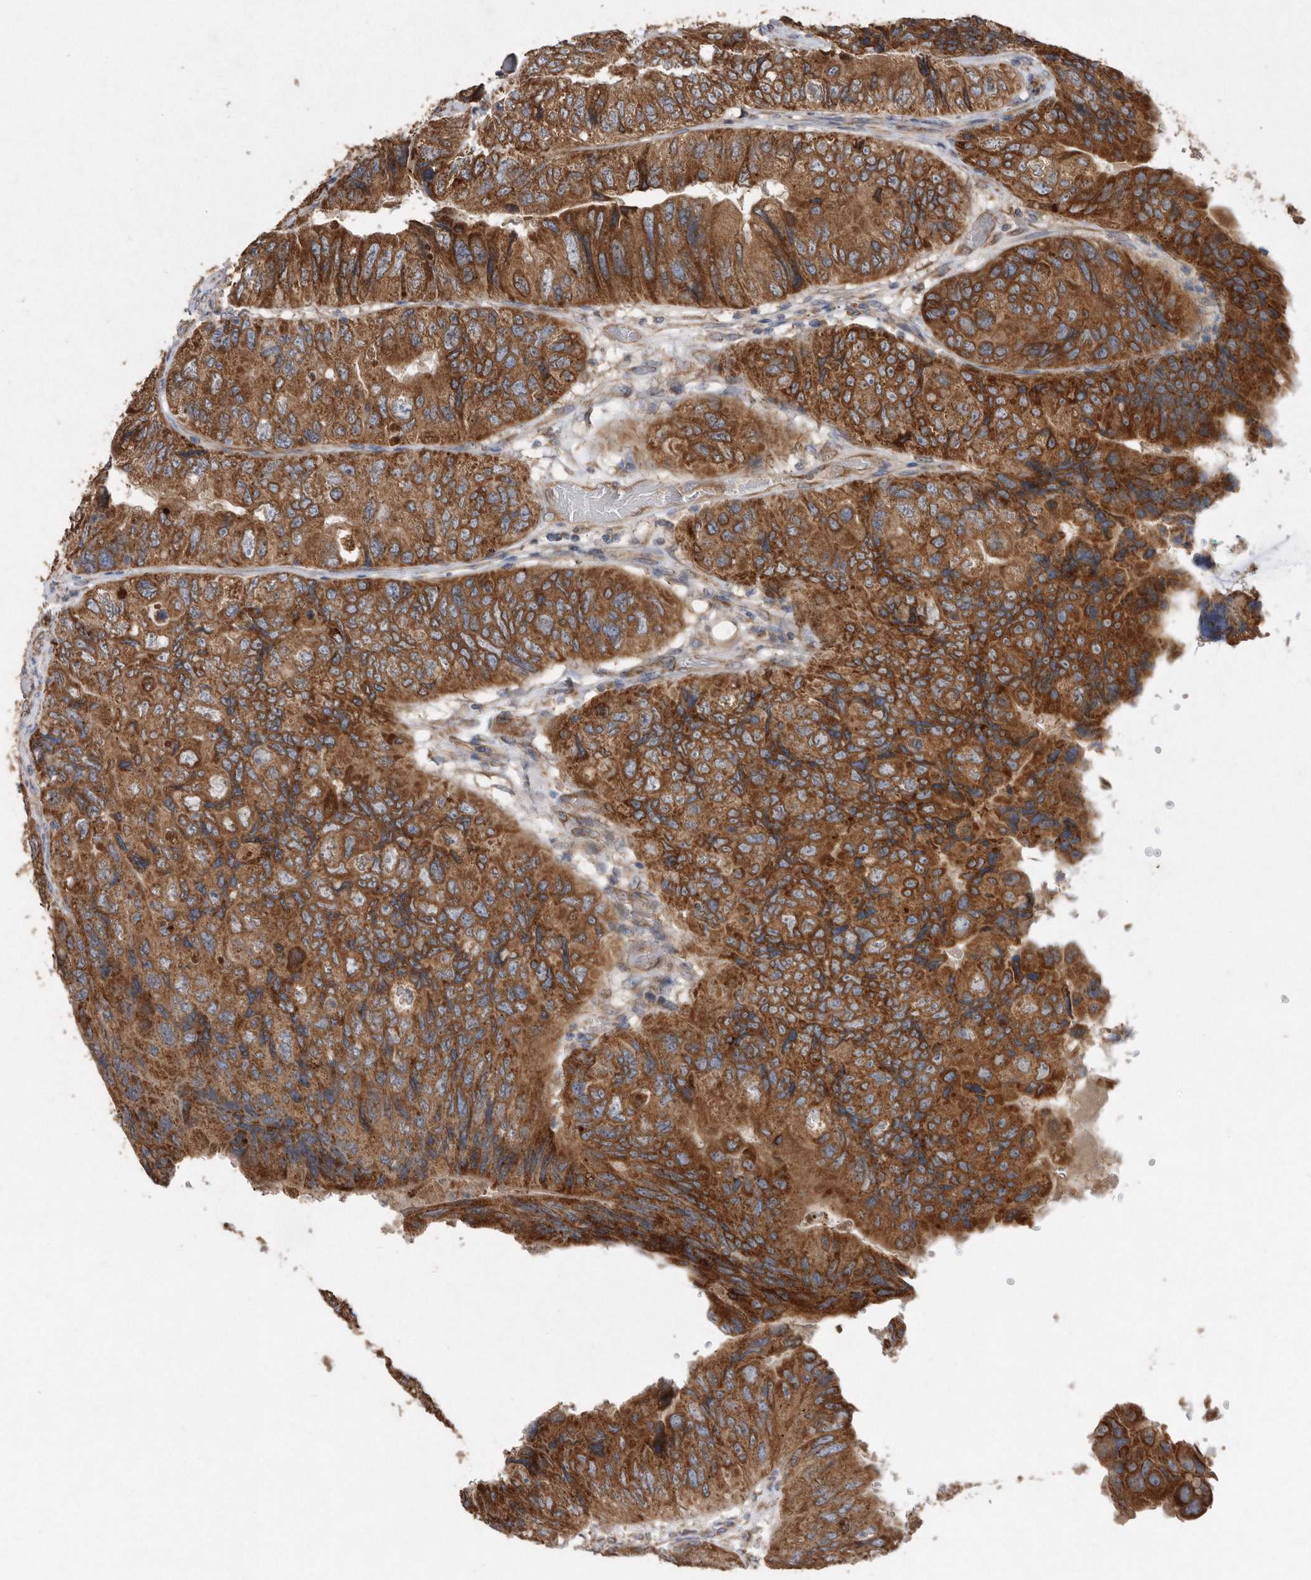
{"staining": {"intensity": "strong", "quantity": ">75%", "location": "cytoplasmic/membranous"}, "tissue": "colorectal cancer", "cell_type": "Tumor cells", "image_type": "cancer", "snomed": [{"axis": "morphology", "description": "Adenocarcinoma, NOS"}, {"axis": "topography", "description": "Rectum"}], "caption": "A brown stain highlights strong cytoplasmic/membranous positivity of a protein in colorectal adenocarcinoma tumor cells.", "gene": "PON2", "patient": {"sex": "male", "age": 63}}